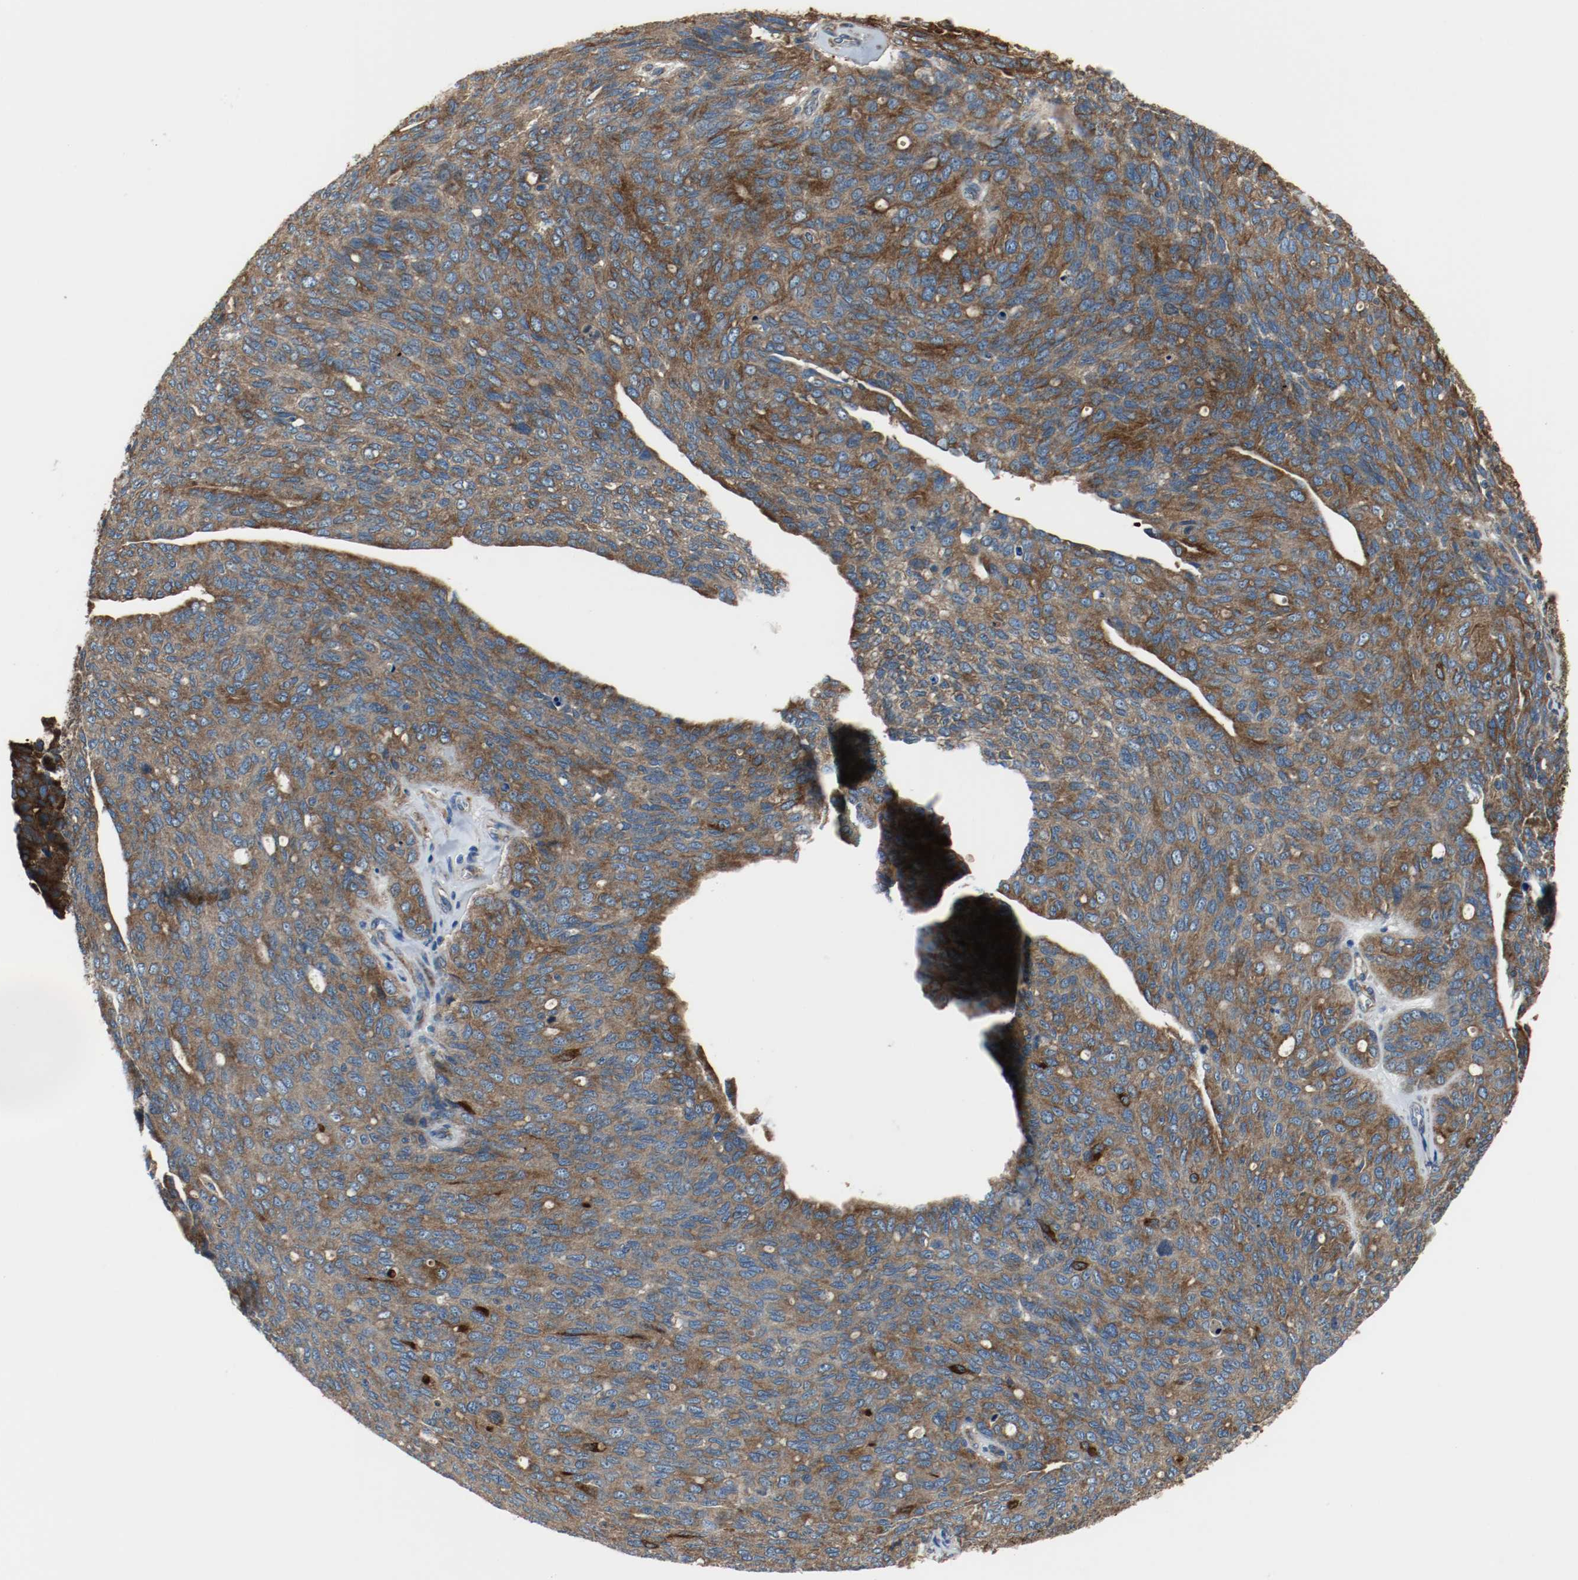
{"staining": {"intensity": "moderate", "quantity": ">75%", "location": "cytoplasmic/membranous"}, "tissue": "ovarian cancer", "cell_type": "Tumor cells", "image_type": "cancer", "snomed": [{"axis": "morphology", "description": "Carcinoma, endometroid"}, {"axis": "topography", "description": "Ovary"}], "caption": "Protein expression analysis of human ovarian cancer reveals moderate cytoplasmic/membranous expression in about >75% of tumor cells.", "gene": "TUBA3D", "patient": {"sex": "female", "age": 60}}